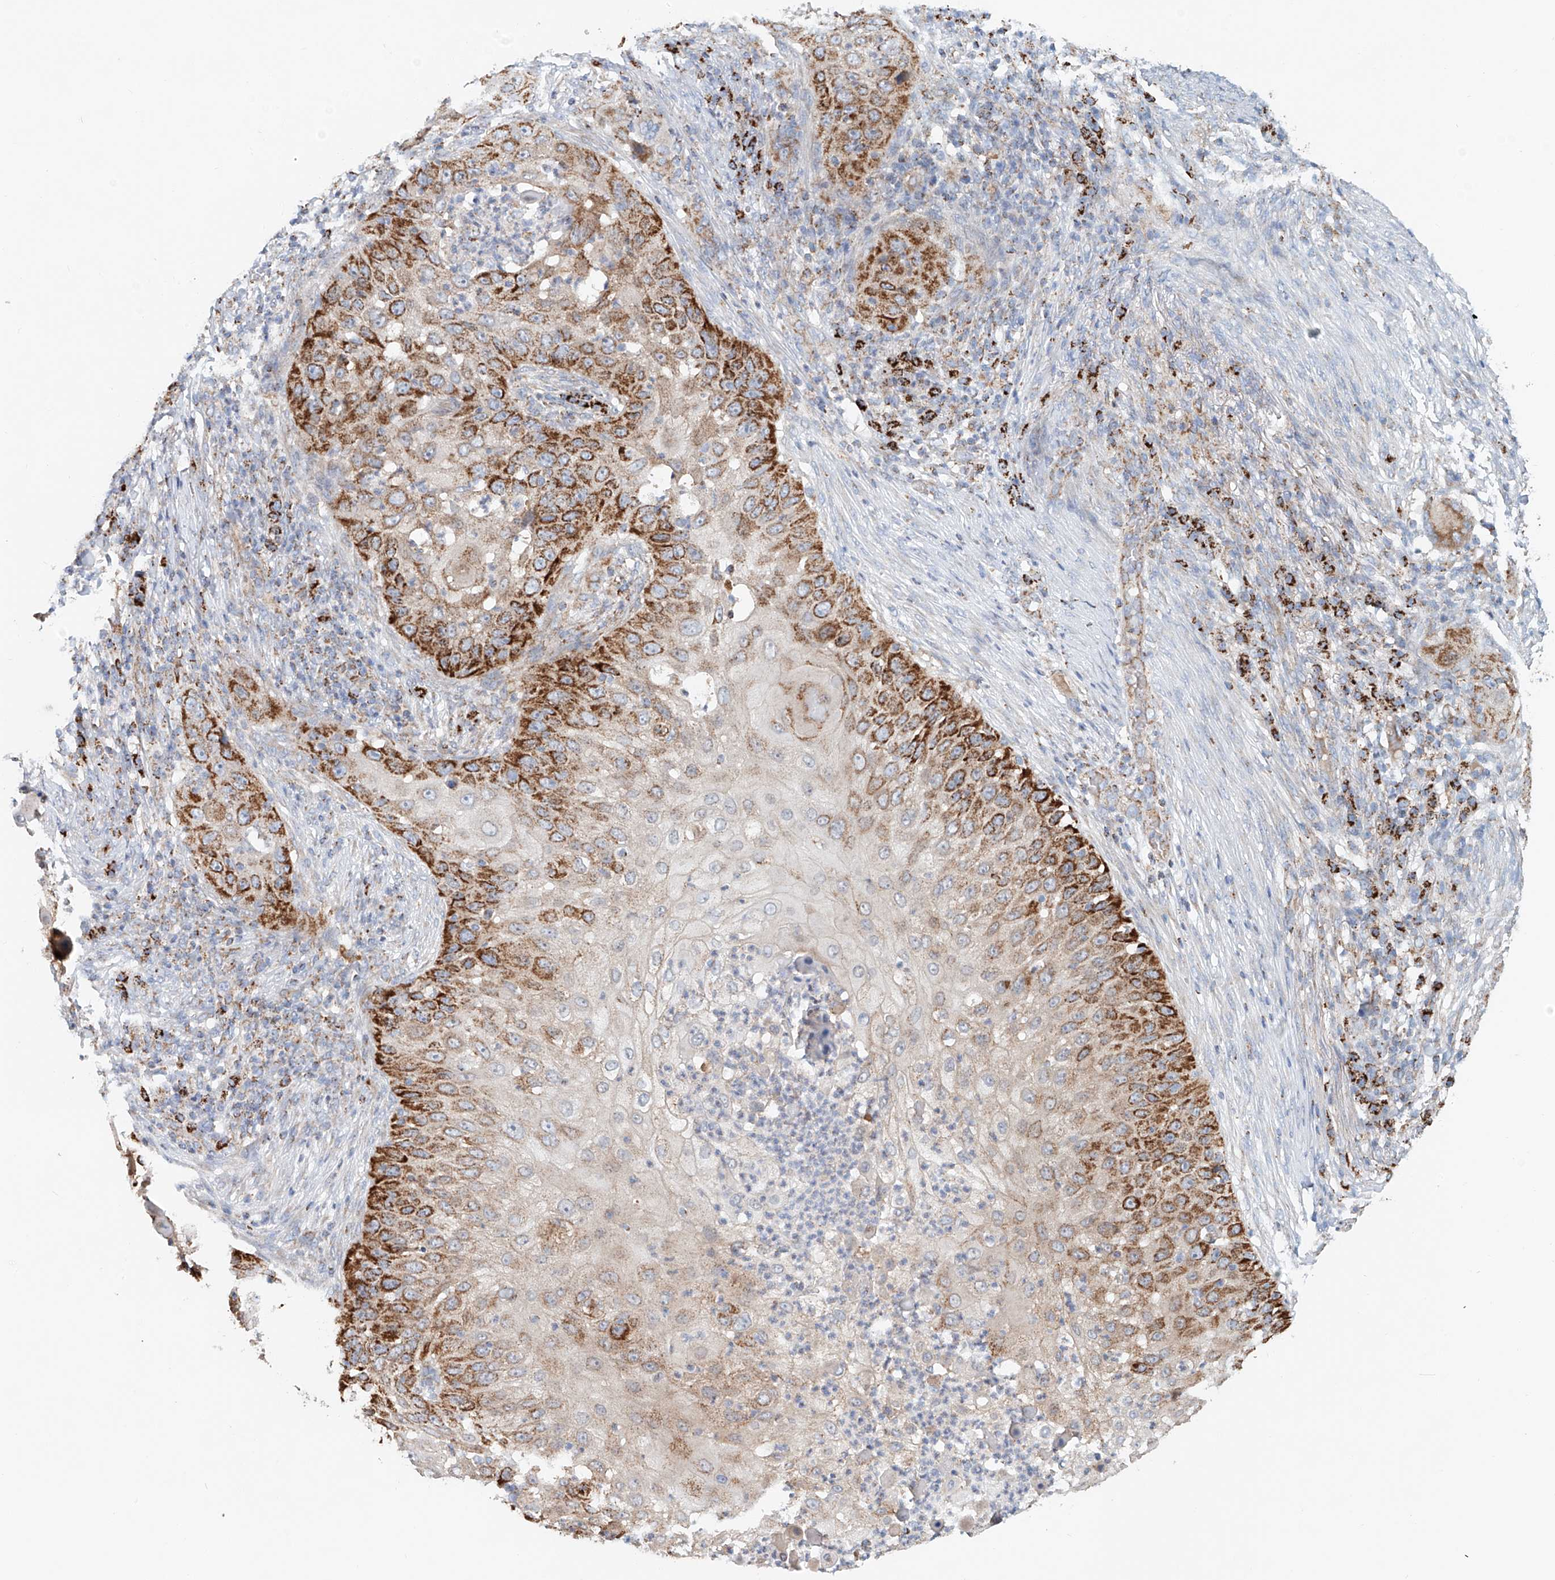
{"staining": {"intensity": "moderate", "quantity": "25%-75%", "location": "cytoplasmic/membranous"}, "tissue": "skin cancer", "cell_type": "Tumor cells", "image_type": "cancer", "snomed": [{"axis": "morphology", "description": "Squamous cell carcinoma, NOS"}, {"axis": "topography", "description": "Skin"}], "caption": "A micrograph of skin cancer stained for a protein displays moderate cytoplasmic/membranous brown staining in tumor cells.", "gene": "CARD10", "patient": {"sex": "female", "age": 44}}